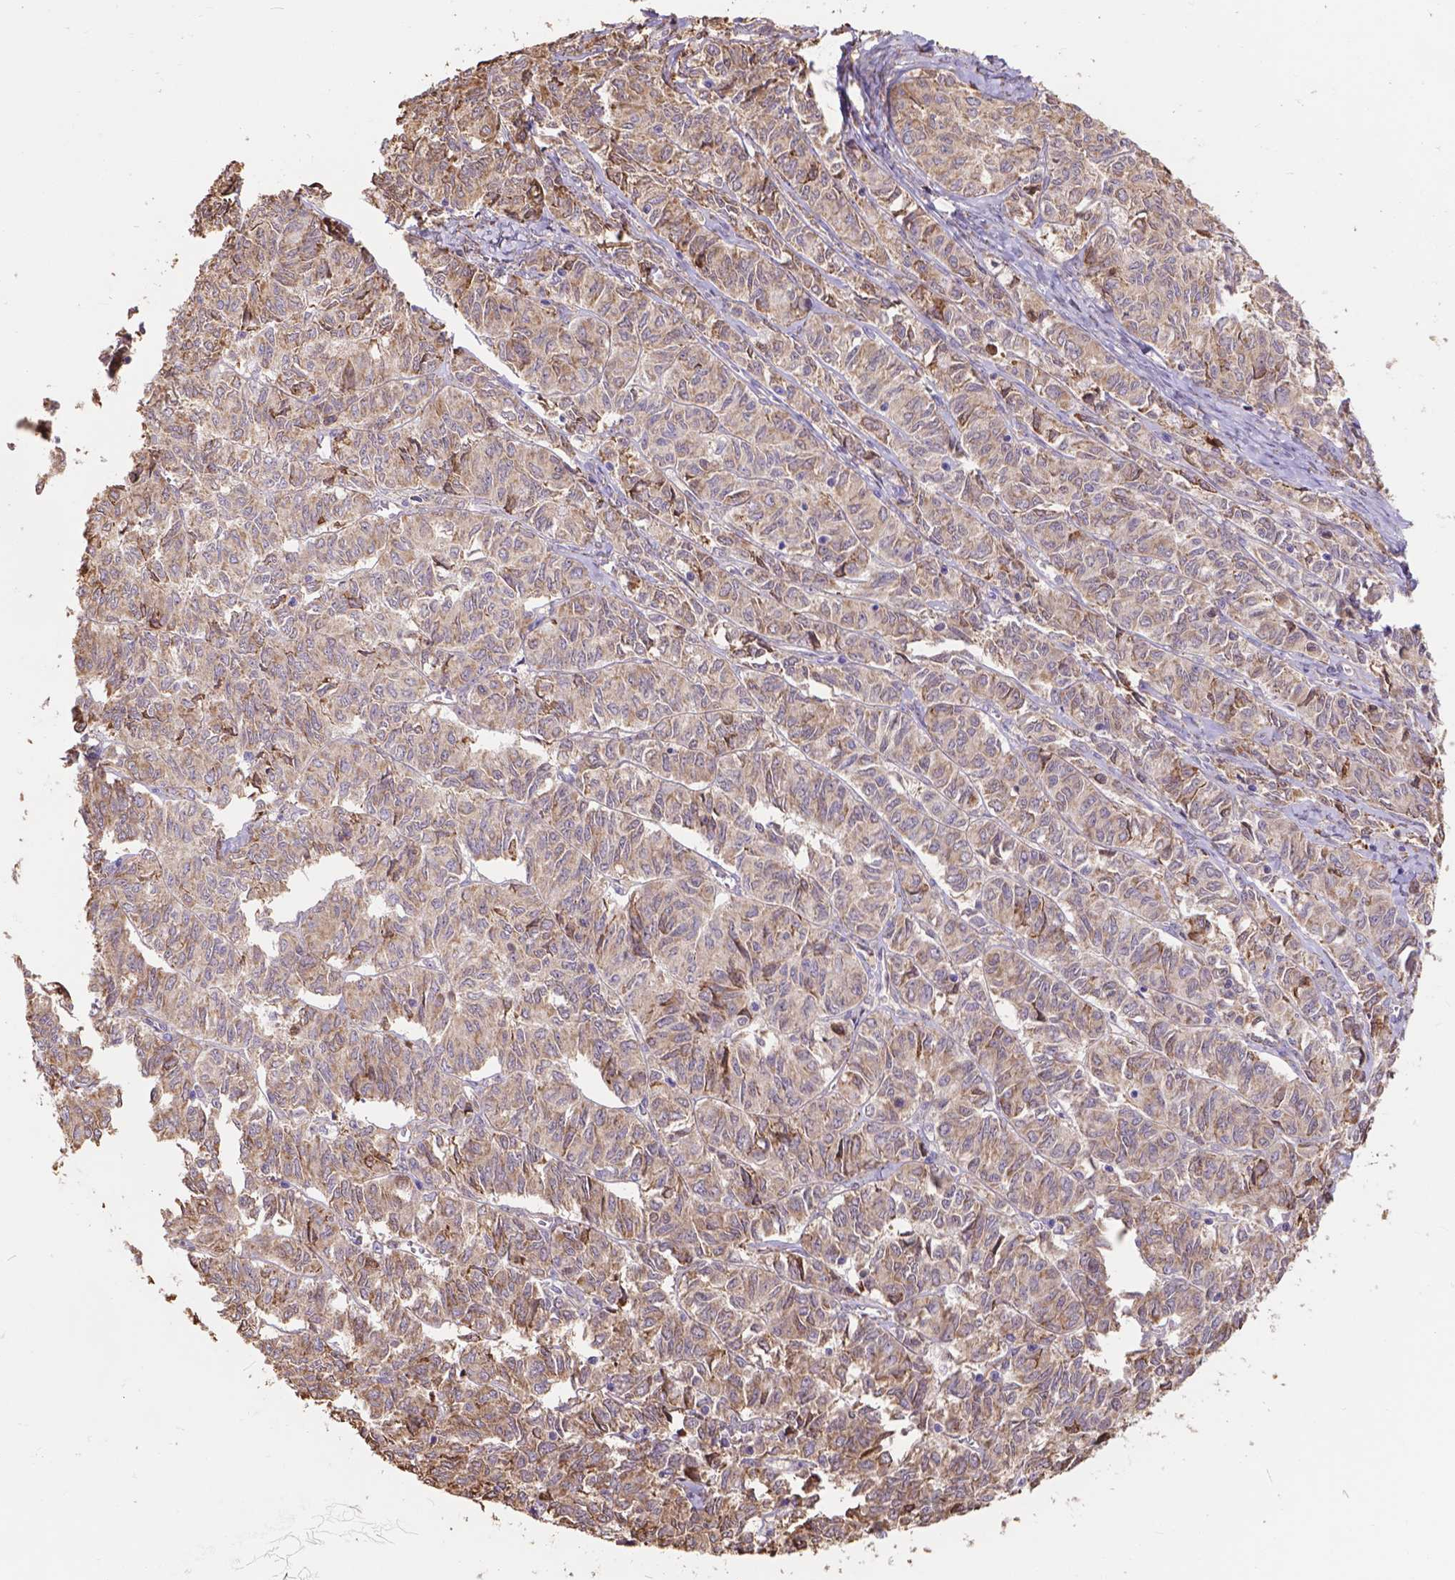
{"staining": {"intensity": "moderate", "quantity": "<25%", "location": "cytoplasmic/membranous"}, "tissue": "ovarian cancer", "cell_type": "Tumor cells", "image_type": "cancer", "snomed": [{"axis": "morphology", "description": "Carcinoma, endometroid"}, {"axis": "topography", "description": "Ovary"}], "caption": "Protein staining demonstrates moderate cytoplasmic/membranous staining in about <25% of tumor cells in ovarian cancer (endometroid carcinoma).", "gene": "IPO11", "patient": {"sex": "female", "age": 80}}